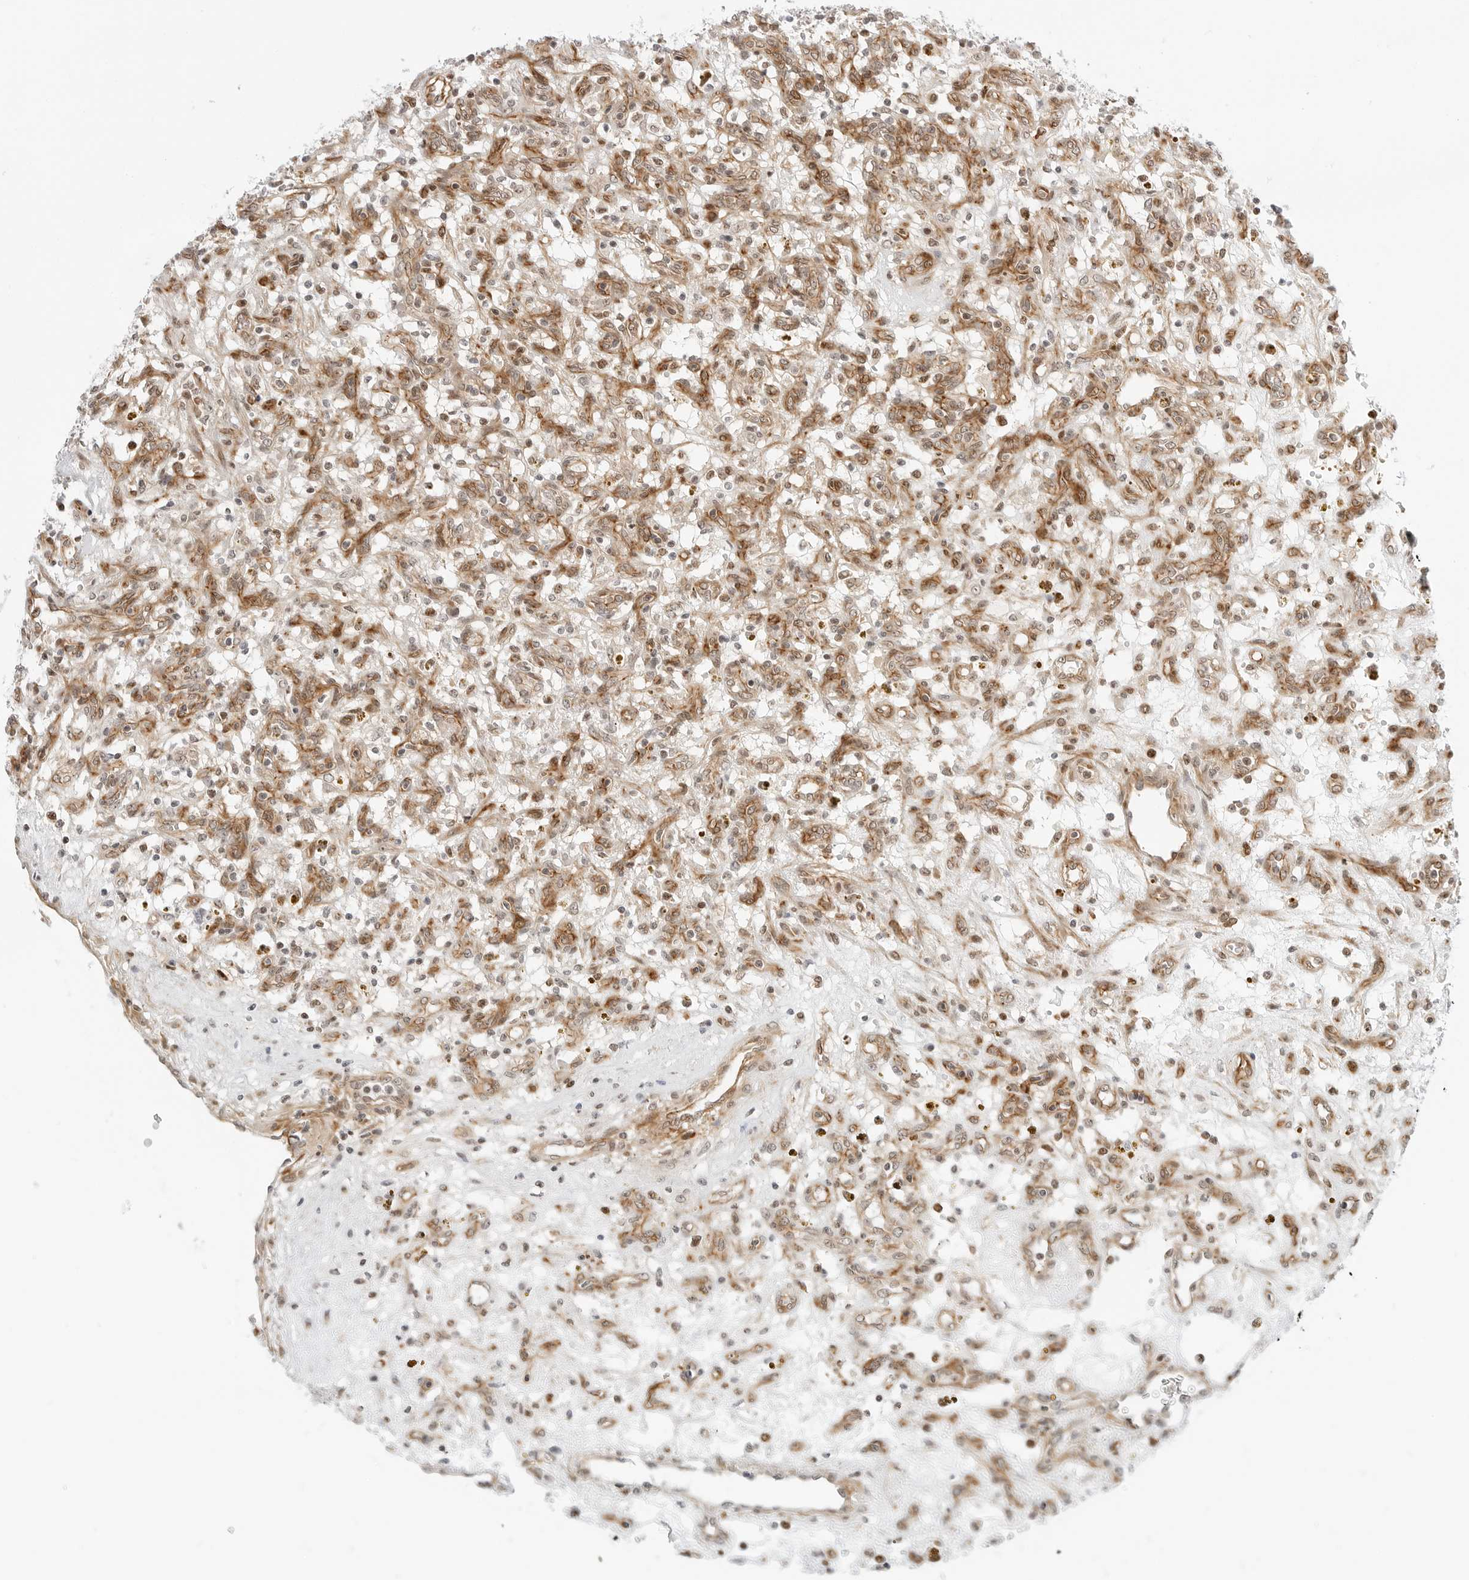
{"staining": {"intensity": "moderate", "quantity": "25%-75%", "location": "cytoplasmic/membranous"}, "tissue": "renal cancer", "cell_type": "Tumor cells", "image_type": "cancer", "snomed": [{"axis": "morphology", "description": "Adenocarcinoma, NOS"}, {"axis": "topography", "description": "Kidney"}], "caption": "This is a photomicrograph of IHC staining of renal cancer, which shows moderate positivity in the cytoplasmic/membranous of tumor cells.", "gene": "ZNF613", "patient": {"sex": "female", "age": 57}}